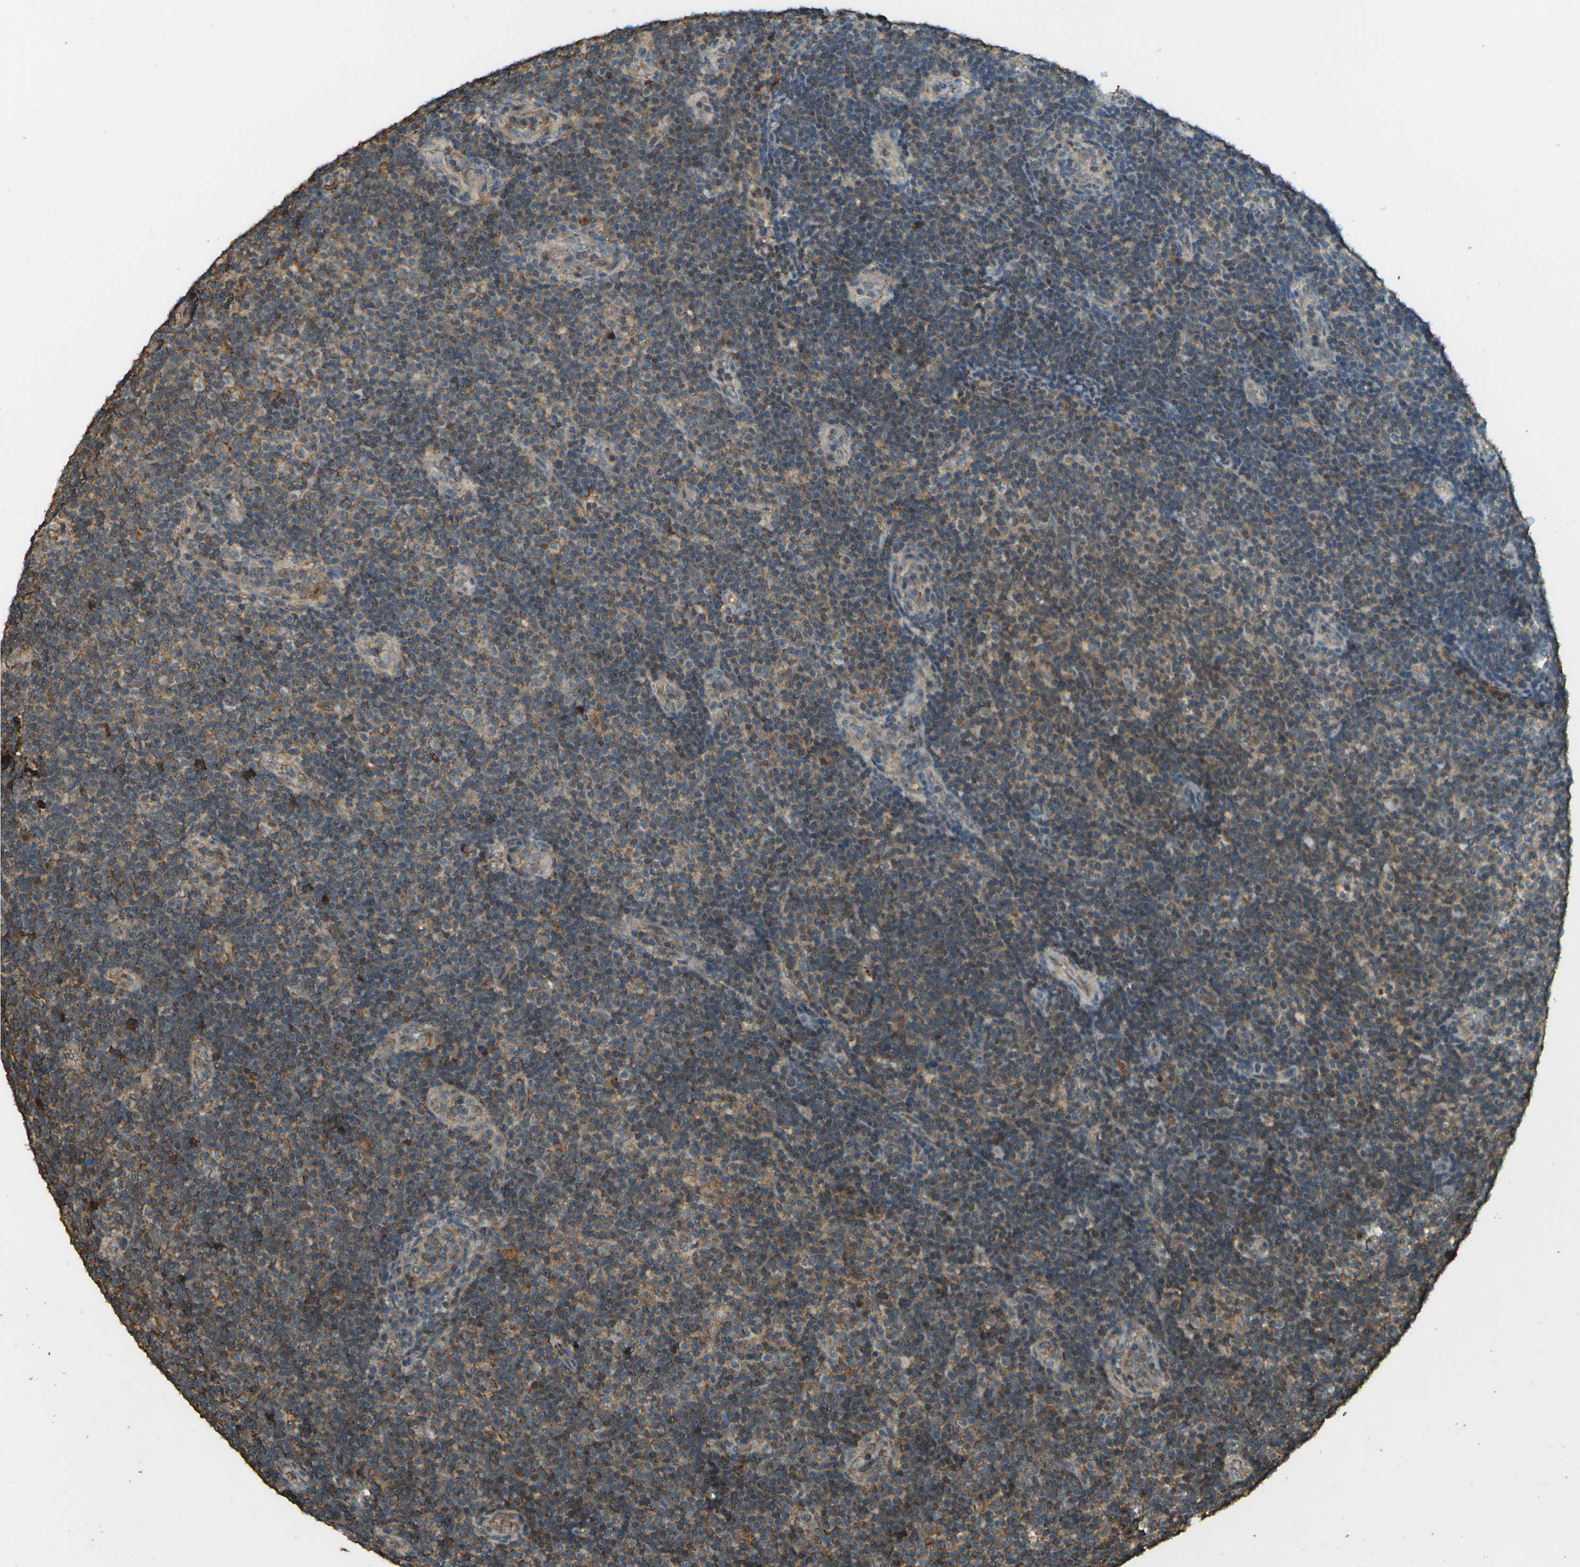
{"staining": {"intensity": "moderate", "quantity": ">75%", "location": "cytoplasmic/membranous"}, "tissue": "lymphoma", "cell_type": "Tumor cells", "image_type": "cancer", "snomed": [{"axis": "morphology", "description": "Malignant lymphoma, non-Hodgkin's type, Low grade"}, {"axis": "topography", "description": "Lymph node"}], "caption": "Malignant lymphoma, non-Hodgkin's type (low-grade) stained for a protein displays moderate cytoplasmic/membranous positivity in tumor cells.", "gene": "CYP1B1", "patient": {"sex": "male", "age": 83}}